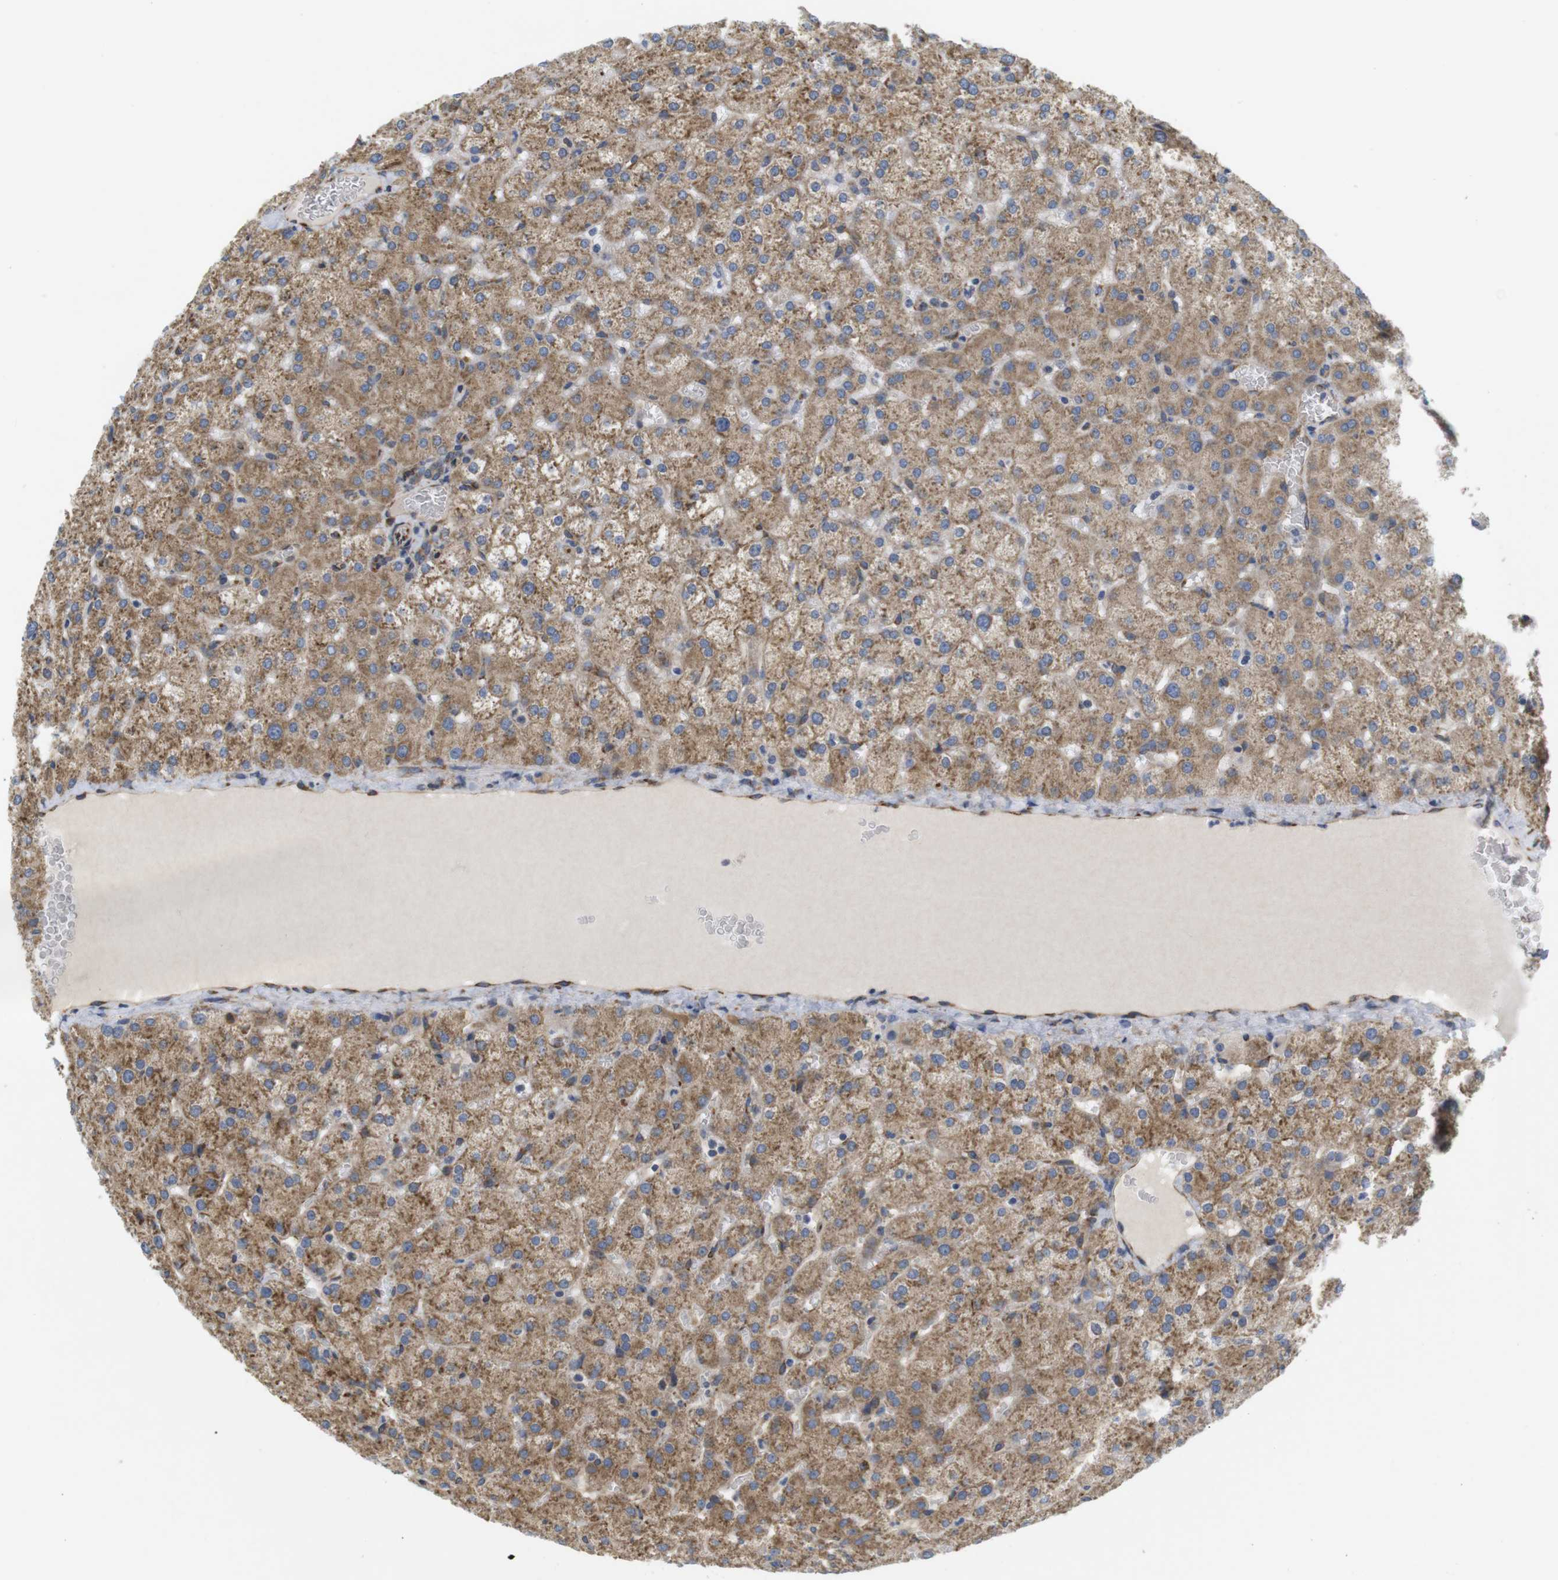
{"staining": {"intensity": "moderate", "quantity": ">75%", "location": "cytoplasmic/membranous"}, "tissue": "liver", "cell_type": "Cholangiocytes", "image_type": "normal", "snomed": [{"axis": "morphology", "description": "Normal tissue, NOS"}, {"axis": "topography", "description": "Liver"}], "caption": "Approximately >75% of cholangiocytes in normal liver demonstrate moderate cytoplasmic/membranous protein staining as visualized by brown immunohistochemical staining.", "gene": "PCNX2", "patient": {"sex": "female", "age": 32}}